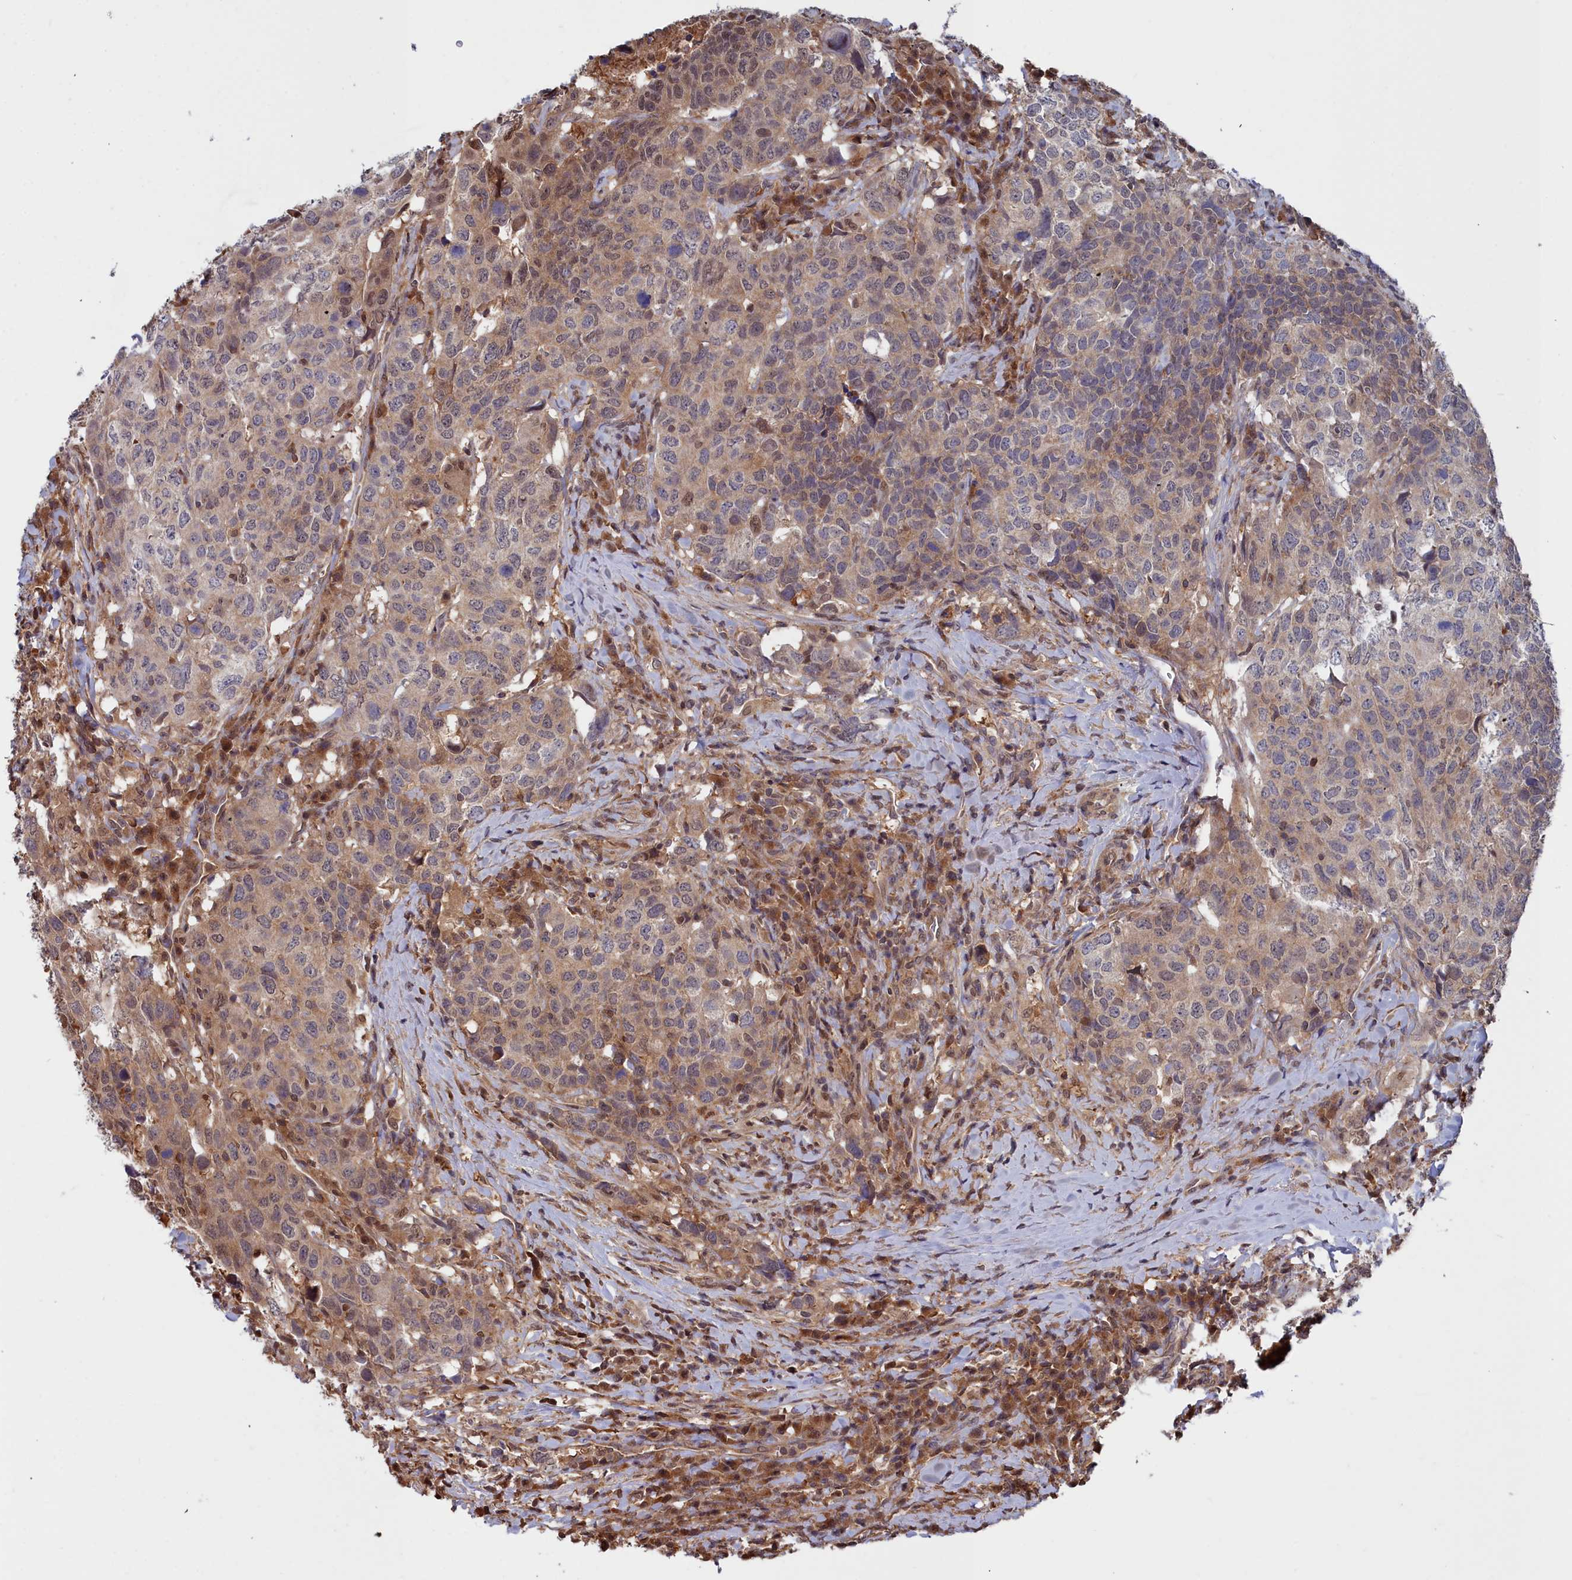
{"staining": {"intensity": "moderate", "quantity": ">75%", "location": "cytoplasmic/membranous"}, "tissue": "head and neck cancer", "cell_type": "Tumor cells", "image_type": "cancer", "snomed": [{"axis": "morphology", "description": "Squamous cell carcinoma, NOS"}, {"axis": "topography", "description": "Head-Neck"}], "caption": "A brown stain highlights moderate cytoplasmic/membranous positivity of a protein in squamous cell carcinoma (head and neck) tumor cells. The protein of interest is shown in brown color, while the nuclei are stained blue.", "gene": "GFRA2", "patient": {"sex": "male", "age": 66}}